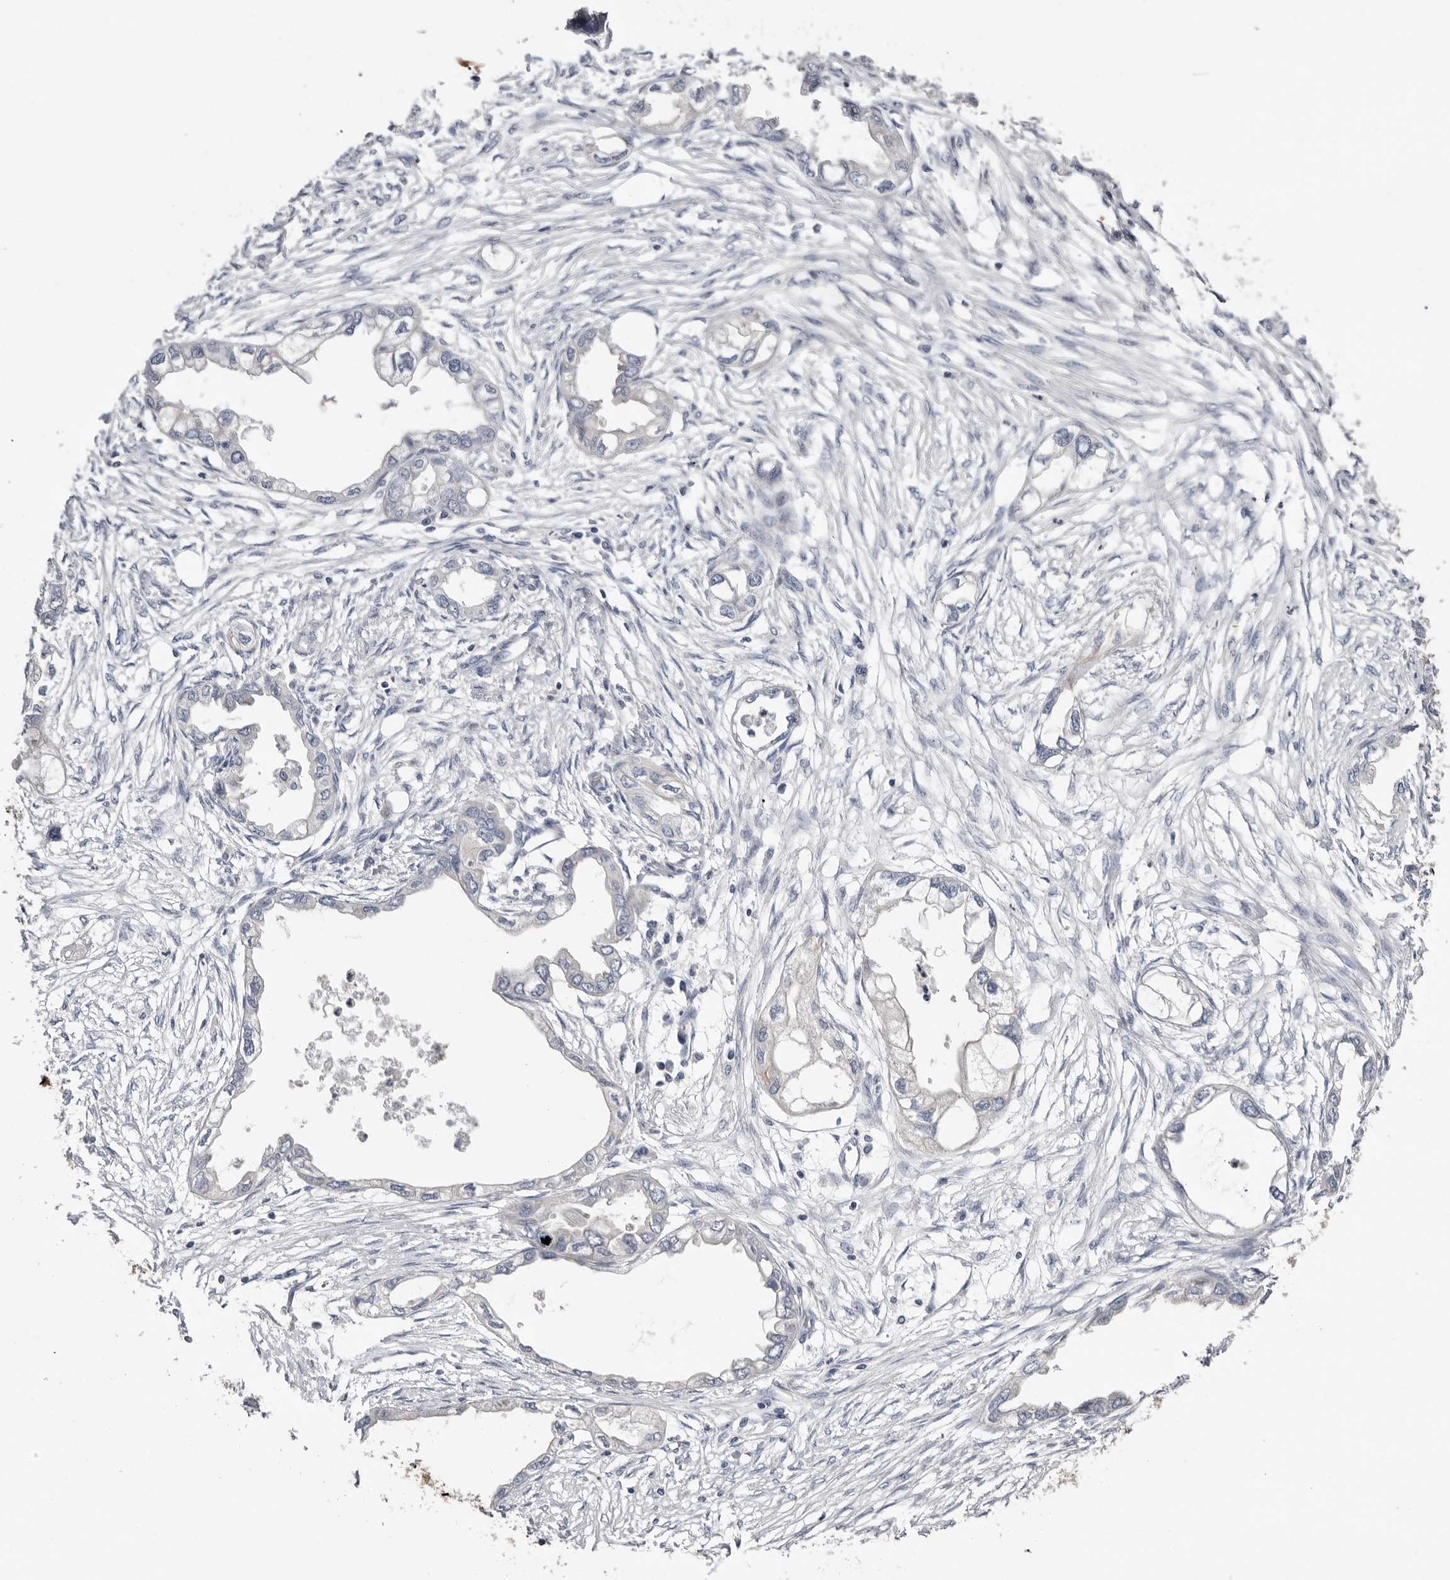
{"staining": {"intensity": "weak", "quantity": "<25%", "location": "cytoplasmic/membranous"}, "tissue": "endometrial cancer", "cell_type": "Tumor cells", "image_type": "cancer", "snomed": [{"axis": "morphology", "description": "Adenocarcinoma, NOS"}, {"axis": "morphology", "description": "Adenocarcinoma, metastatic, NOS"}, {"axis": "topography", "description": "Adipose tissue"}, {"axis": "topography", "description": "Endometrium"}], "caption": "Endometrial adenocarcinoma stained for a protein using immunohistochemistry (IHC) reveals no staining tumor cells.", "gene": "S100A14", "patient": {"sex": "female", "age": 67}}